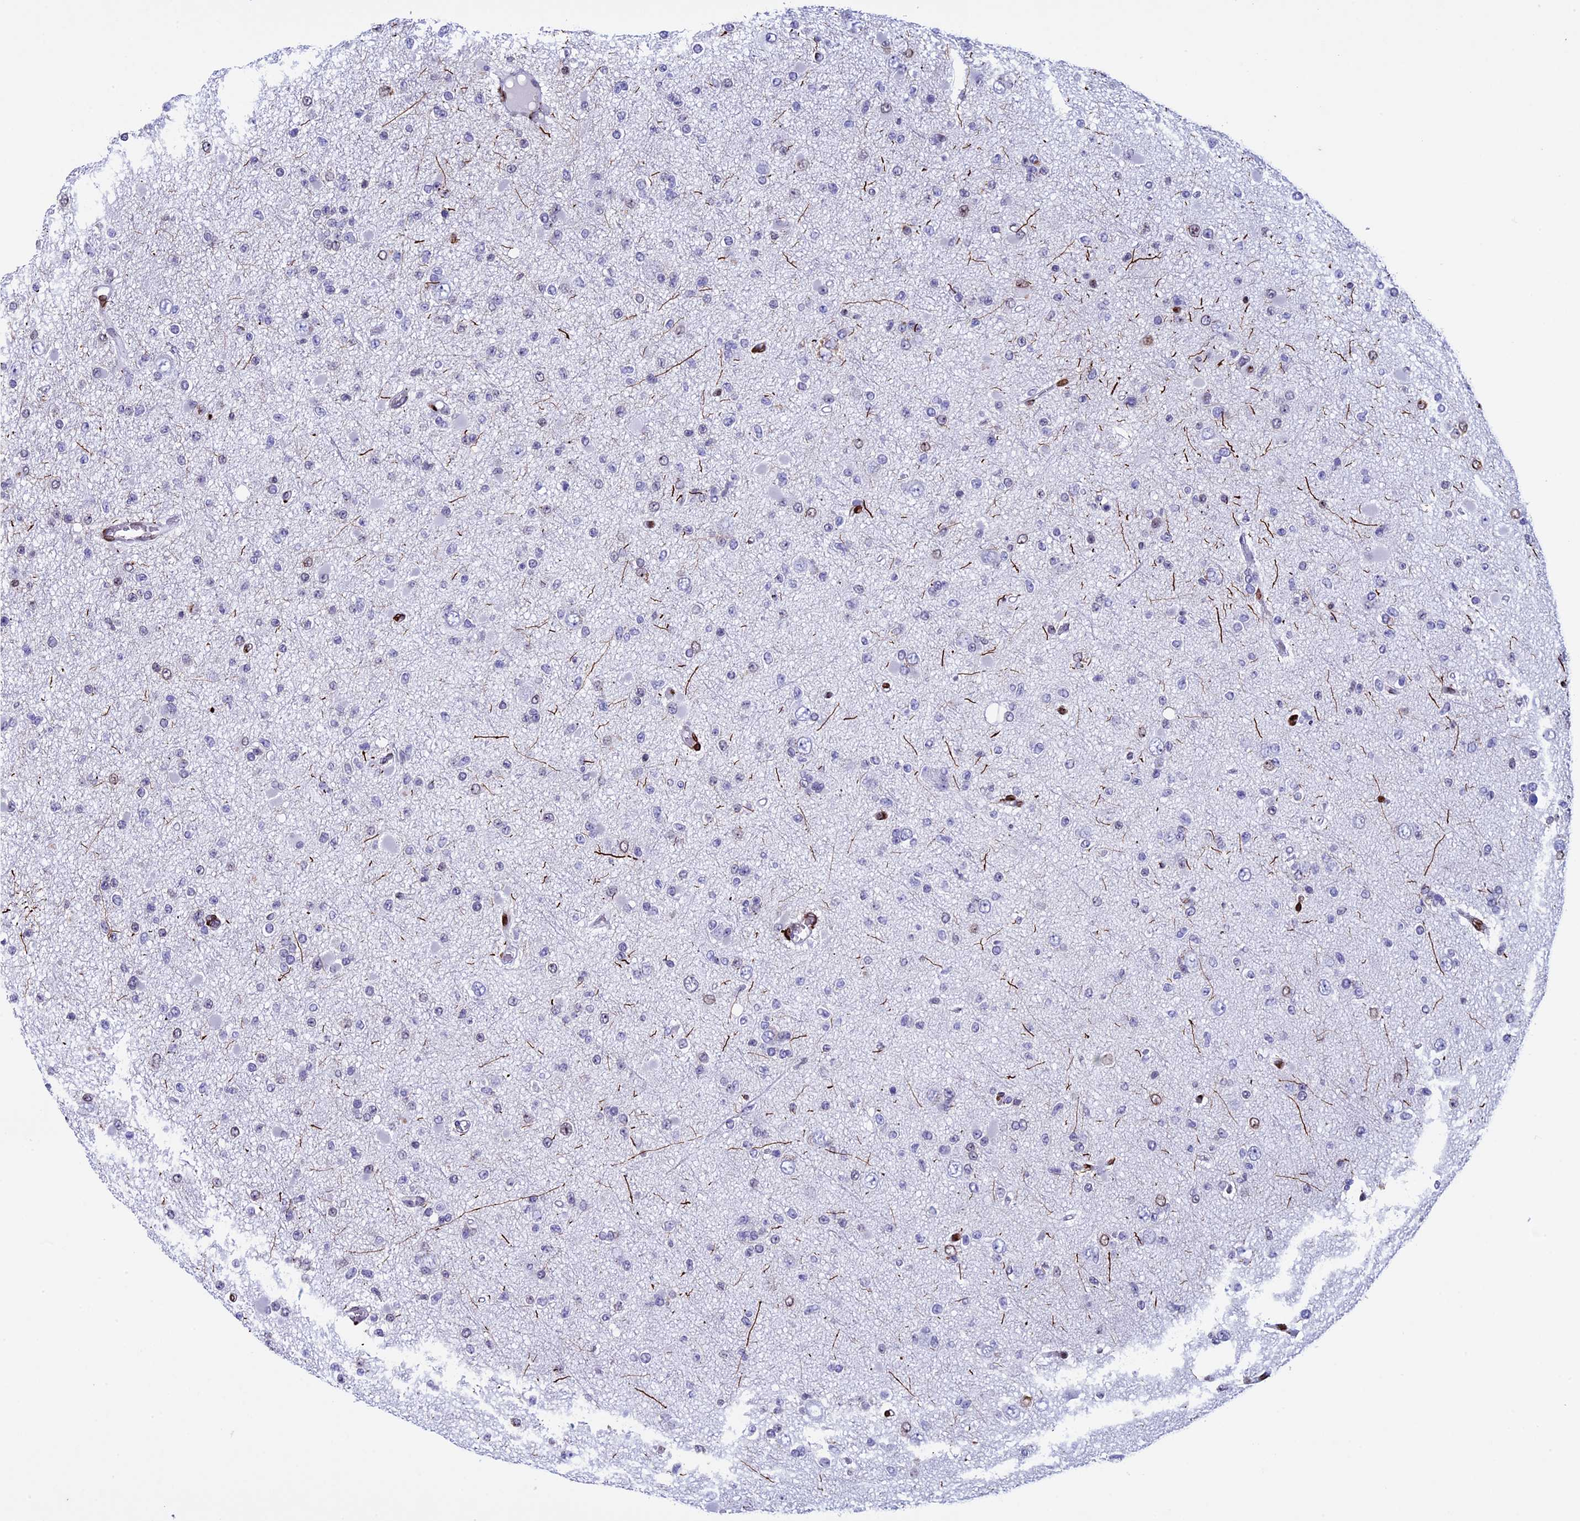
{"staining": {"intensity": "negative", "quantity": "none", "location": "none"}, "tissue": "glioma", "cell_type": "Tumor cells", "image_type": "cancer", "snomed": [{"axis": "morphology", "description": "Glioma, malignant, Low grade"}, {"axis": "topography", "description": "Brain"}], "caption": "Immunohistochemistry (IHC) of human malignant low-grade glioma shows no staining in tumor cells. (Brightfield microscopy of DAB (3,3'-diaminobenzidine) immunohistochemistry (IHC) at high magnification).", "gene": "BTBD3", "patient": {"sex": "female", "age": 22}}